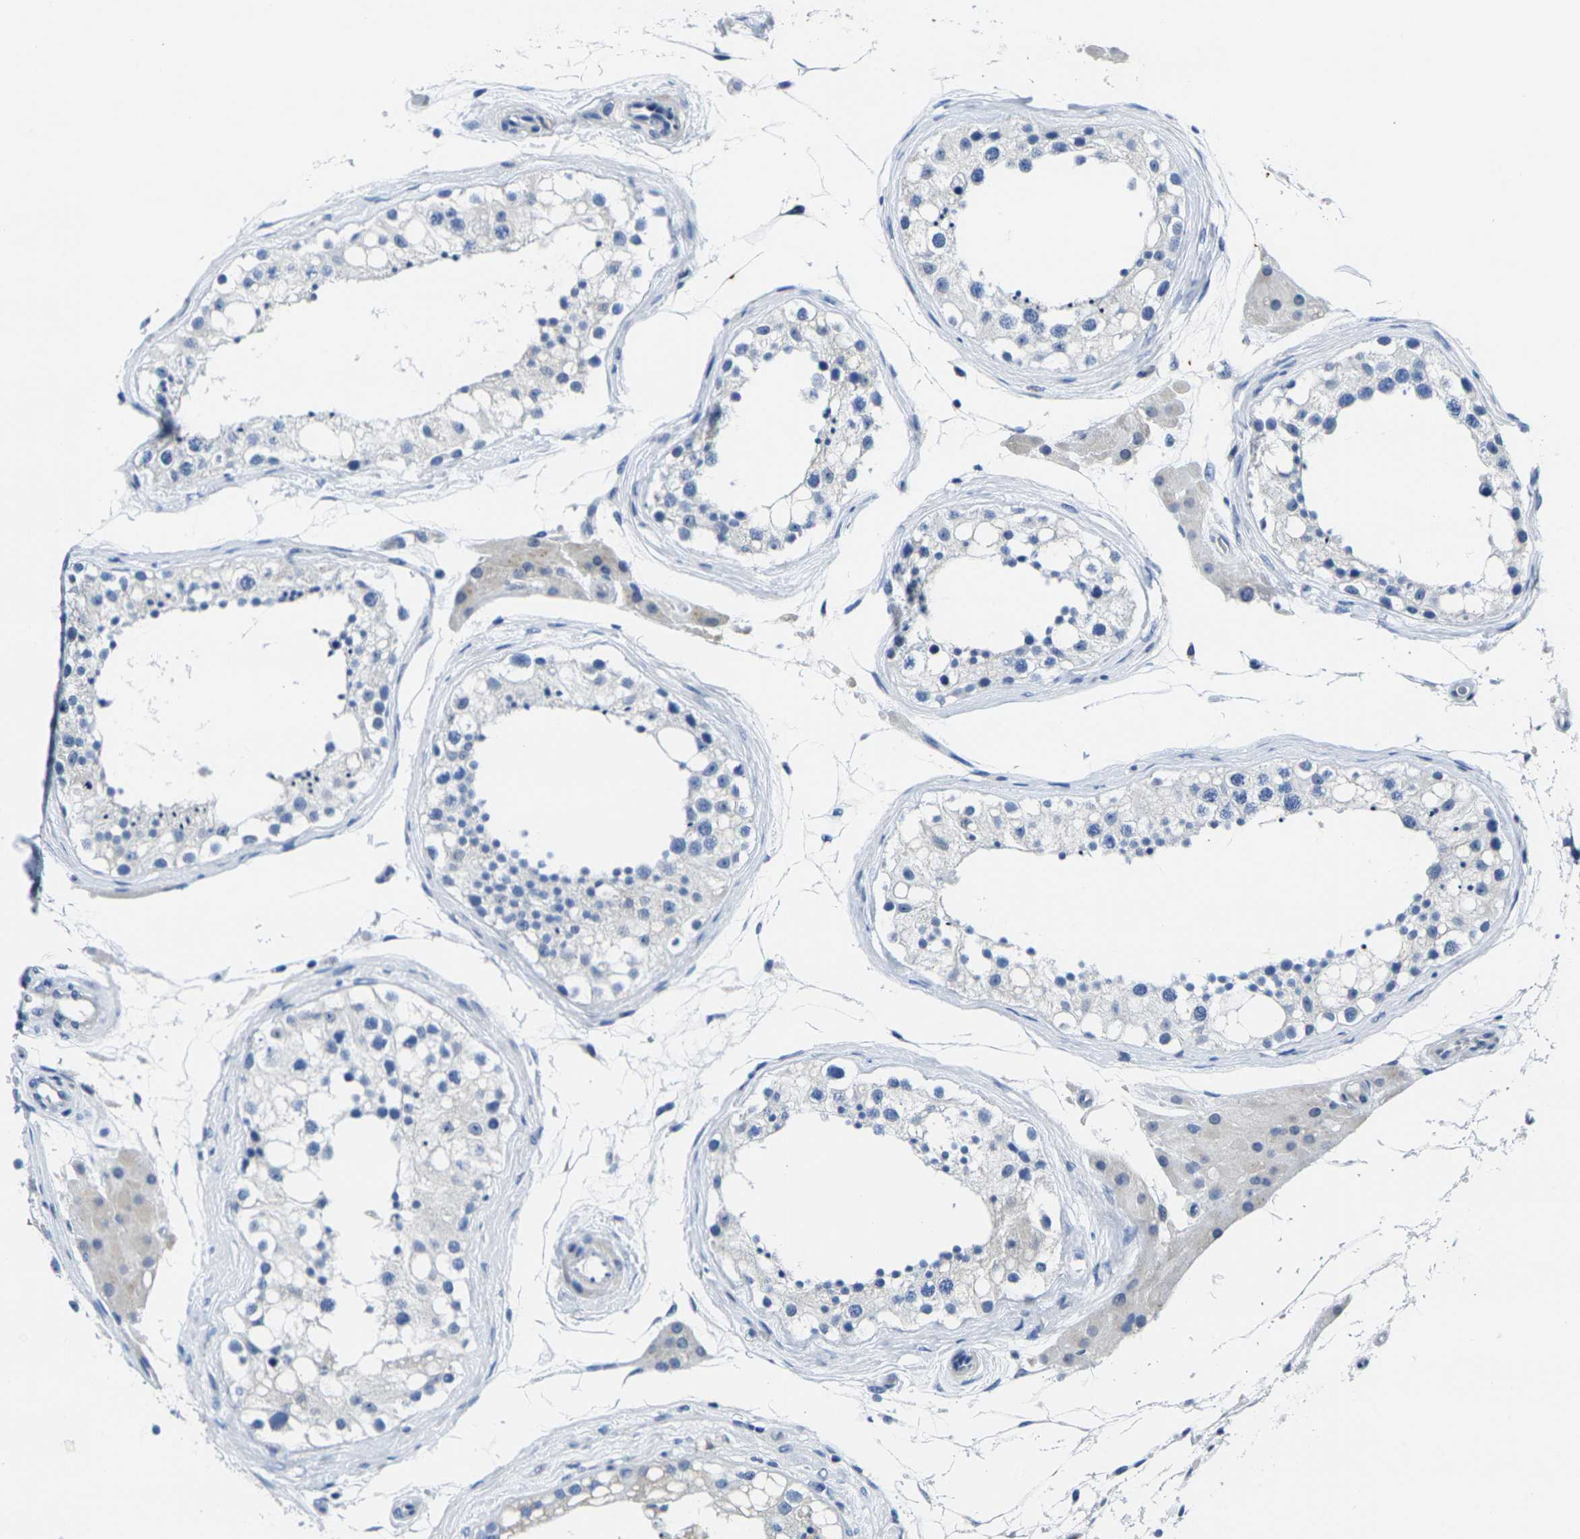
{"staining": {"intensity": "negative", "quantity": "none", "location": "none"}, "tissue": "testis", "cell_type": "Cells in seminiferous ducts", "image_type": "normal", "snomed": [{"axis": "morphology", "description": "Normal tissue, NOS"}, {"axis": "topography", "description": "Testis"}], "caption": "This is an IHC micrograph of normal testis. There is no positivity in cells in seminiferous ducts.", "gene": "CRK", "patient": {"sex": "male", "age": 68}}